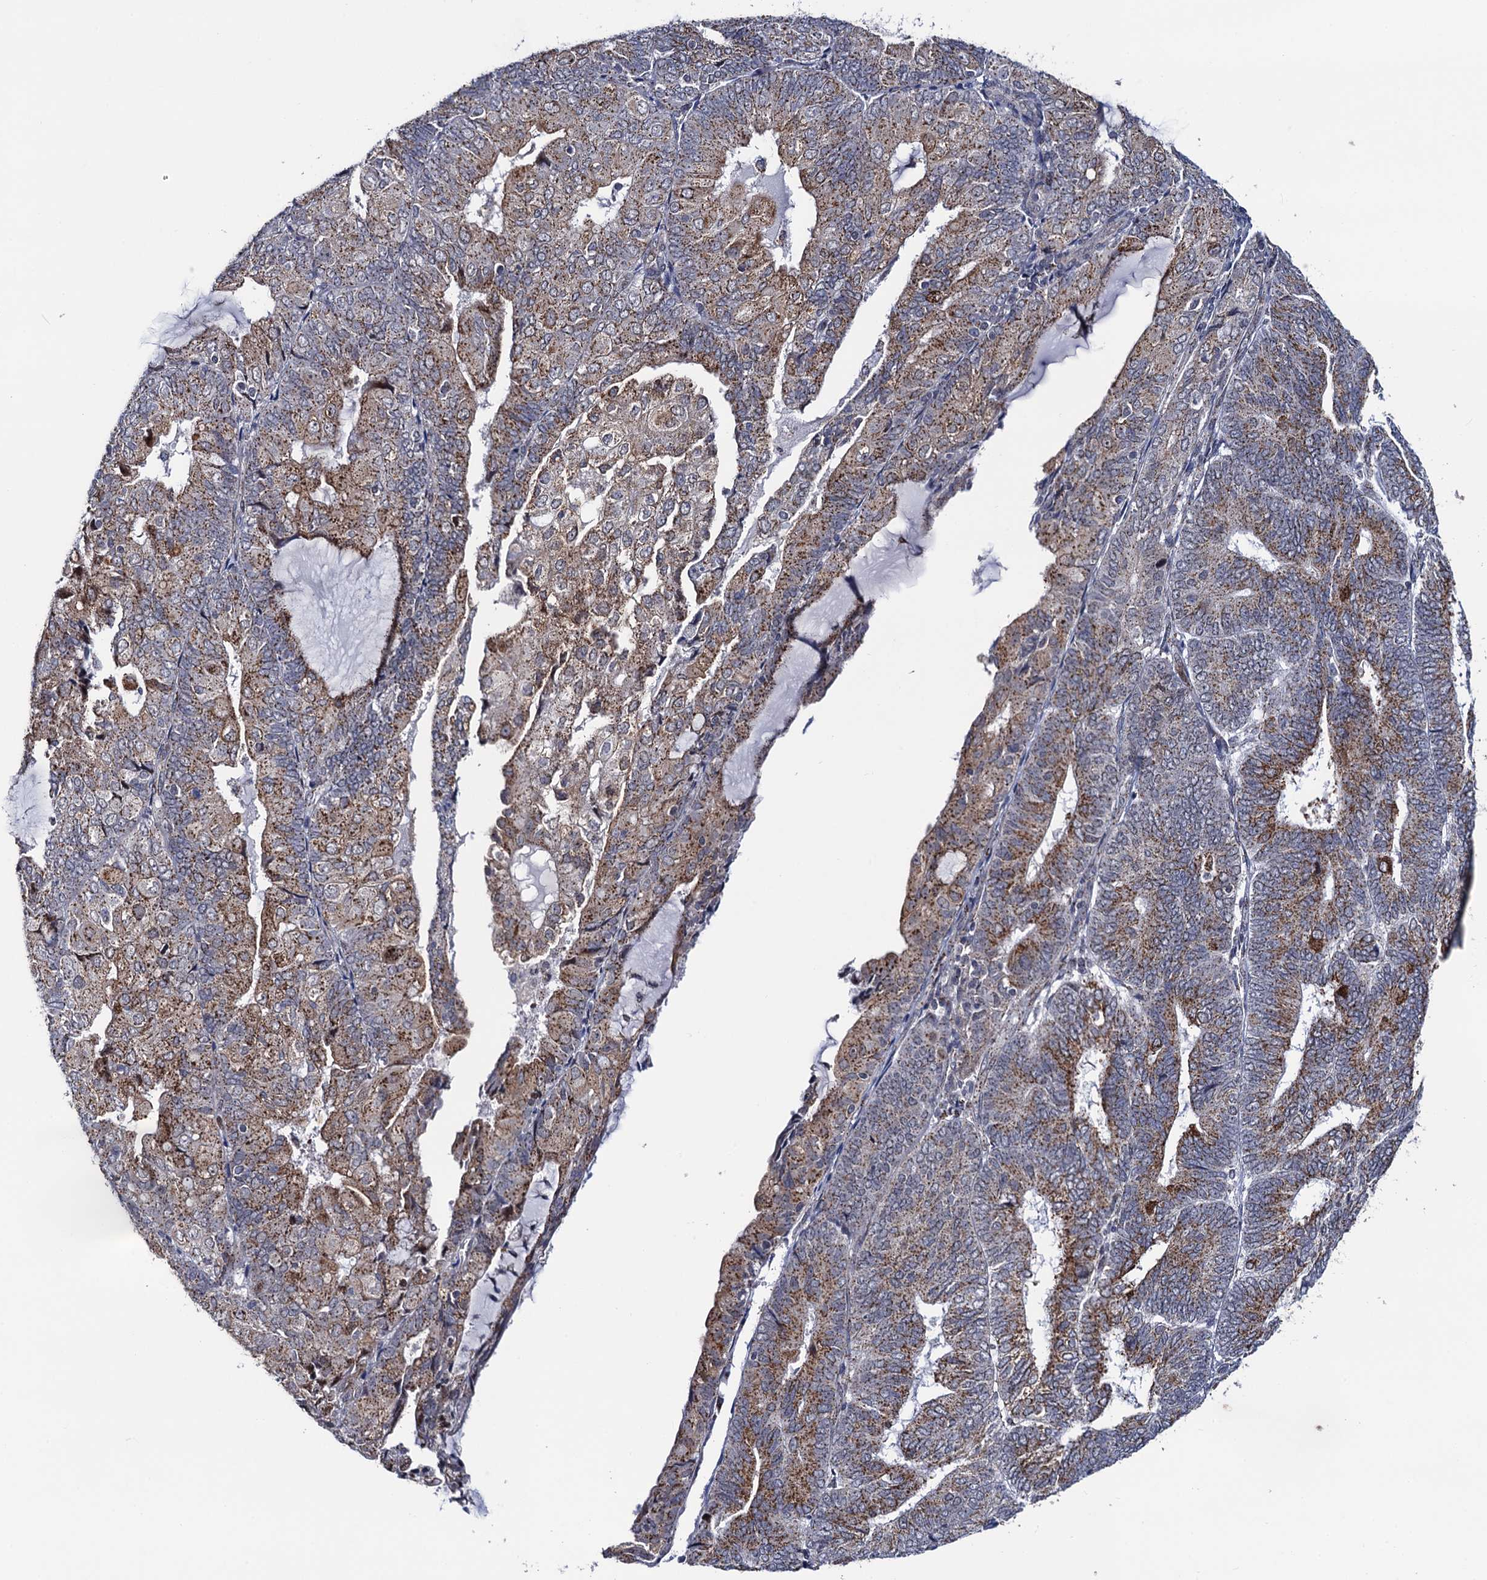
{"staining": {"intensity": "moderate", "quantity": ">75%", "location": "cytoplasmic/membranous"}, "tissue": "endometrial cancer", "cell_type": "Tumor cells", "image_type": "cancer", "snomed": [{"axis": "morphology", "description": "Adenocarcinoma, NOS"}, {"axis": "topography", "description": "Endometrium"}], "caption": "Moderate cytoplasmic/membranous positivity for a protein is appreciated in approximately >75% of tumor cells of endometrial cancer using immunohistochemistry.", "gene": "THAP2", "patient": {"sex": "female", "age": 81}}